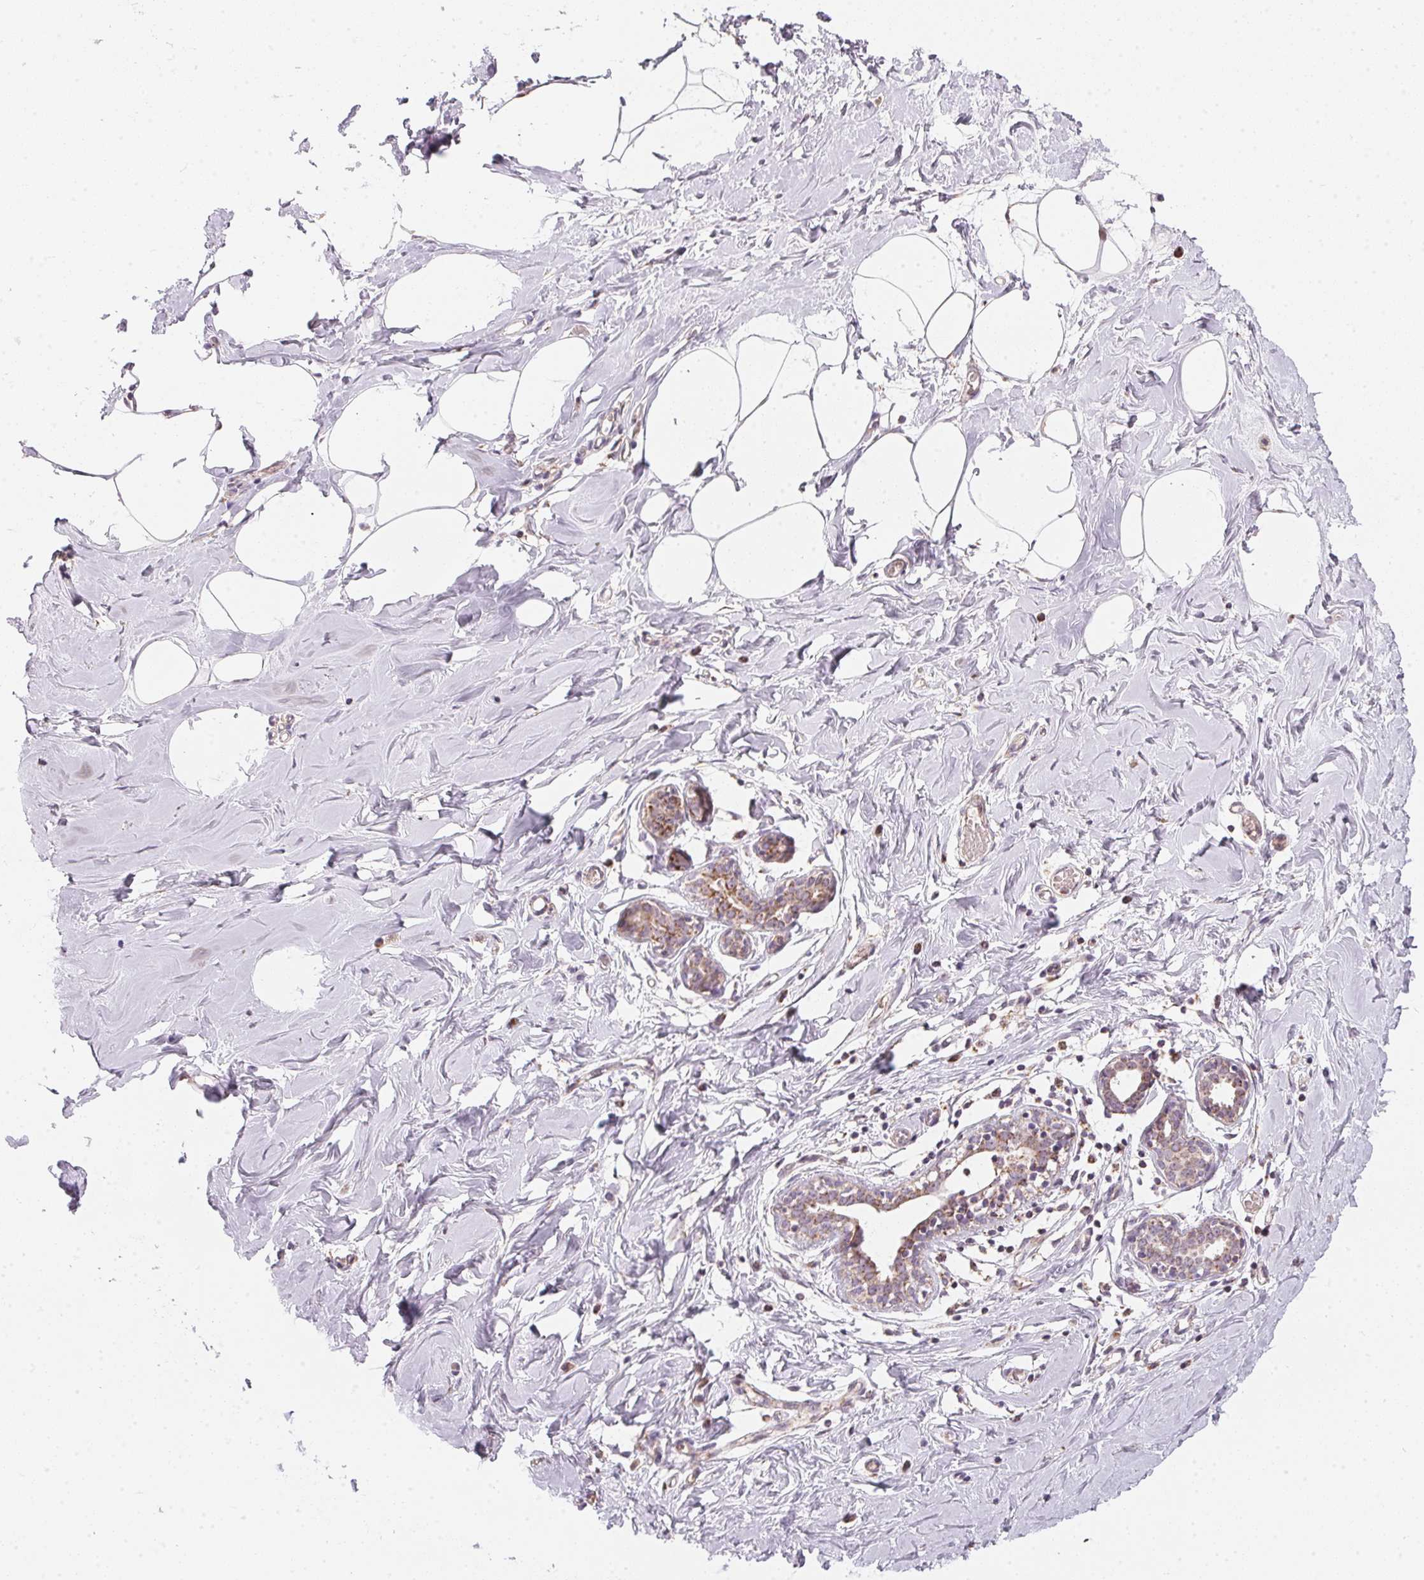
{"staining": {"intensity": "negative", "quantity": "none", "location": "none"}, "tissue": "breast", "cell_type": "Adipocytes", "image_type": "normal", "snomed": [{"axis": "morphology", "description": "Normal tissue, NOS"}, {"axis": "topography", "description": "Breast"}], "caption": "DAB (3,3'-diaminobenzidine) immunohistochemical staining of unremarkable human breast reveals no significant staining in adipocytes.", "gene": "COQ7", "patient": {"sex": "female", "age": 27}}